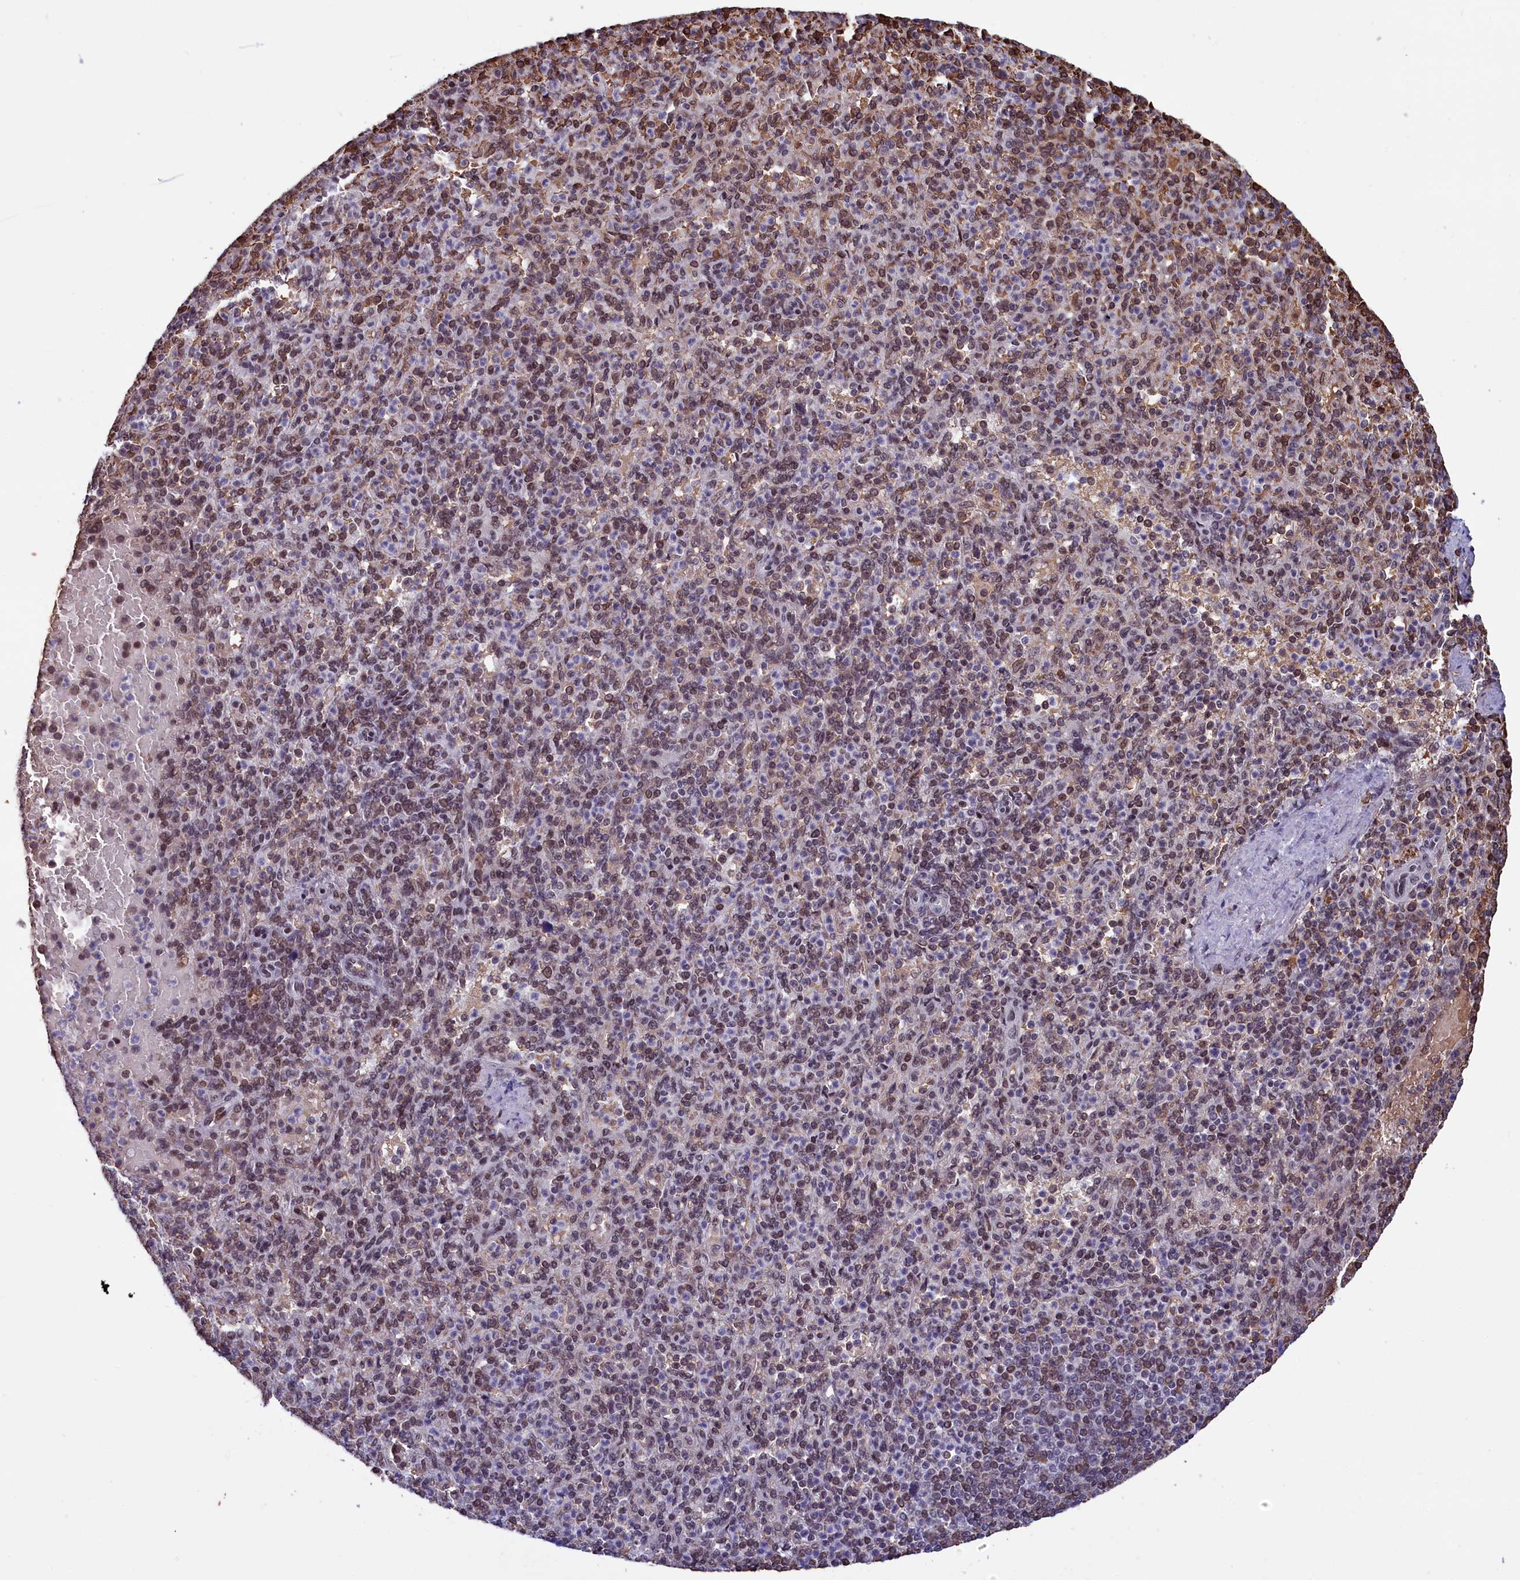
{"staining": {"intensity": "strong", "quantity": "25%-75%", "location": "nuclear"}, "tissue": "spleen", "cell_type": "Cells in red pulp", "image_type": "normal", "snomed": [{"axis": "morphology", "description": "Normal tissue, NOS"}, {"axis": "topography", "description": "Spleen"}], "caption": "Unremarkable spleen was stained to show a protein in brown. There is high levels of strong nuclear expression in approximately 25%-75% of cells in red pulp. Ihc stains the protein of interest in brown and the nuclei are stained blue.", "gene": "MPHOSPH8", "patient": {"sex": "female", "age": 74}}